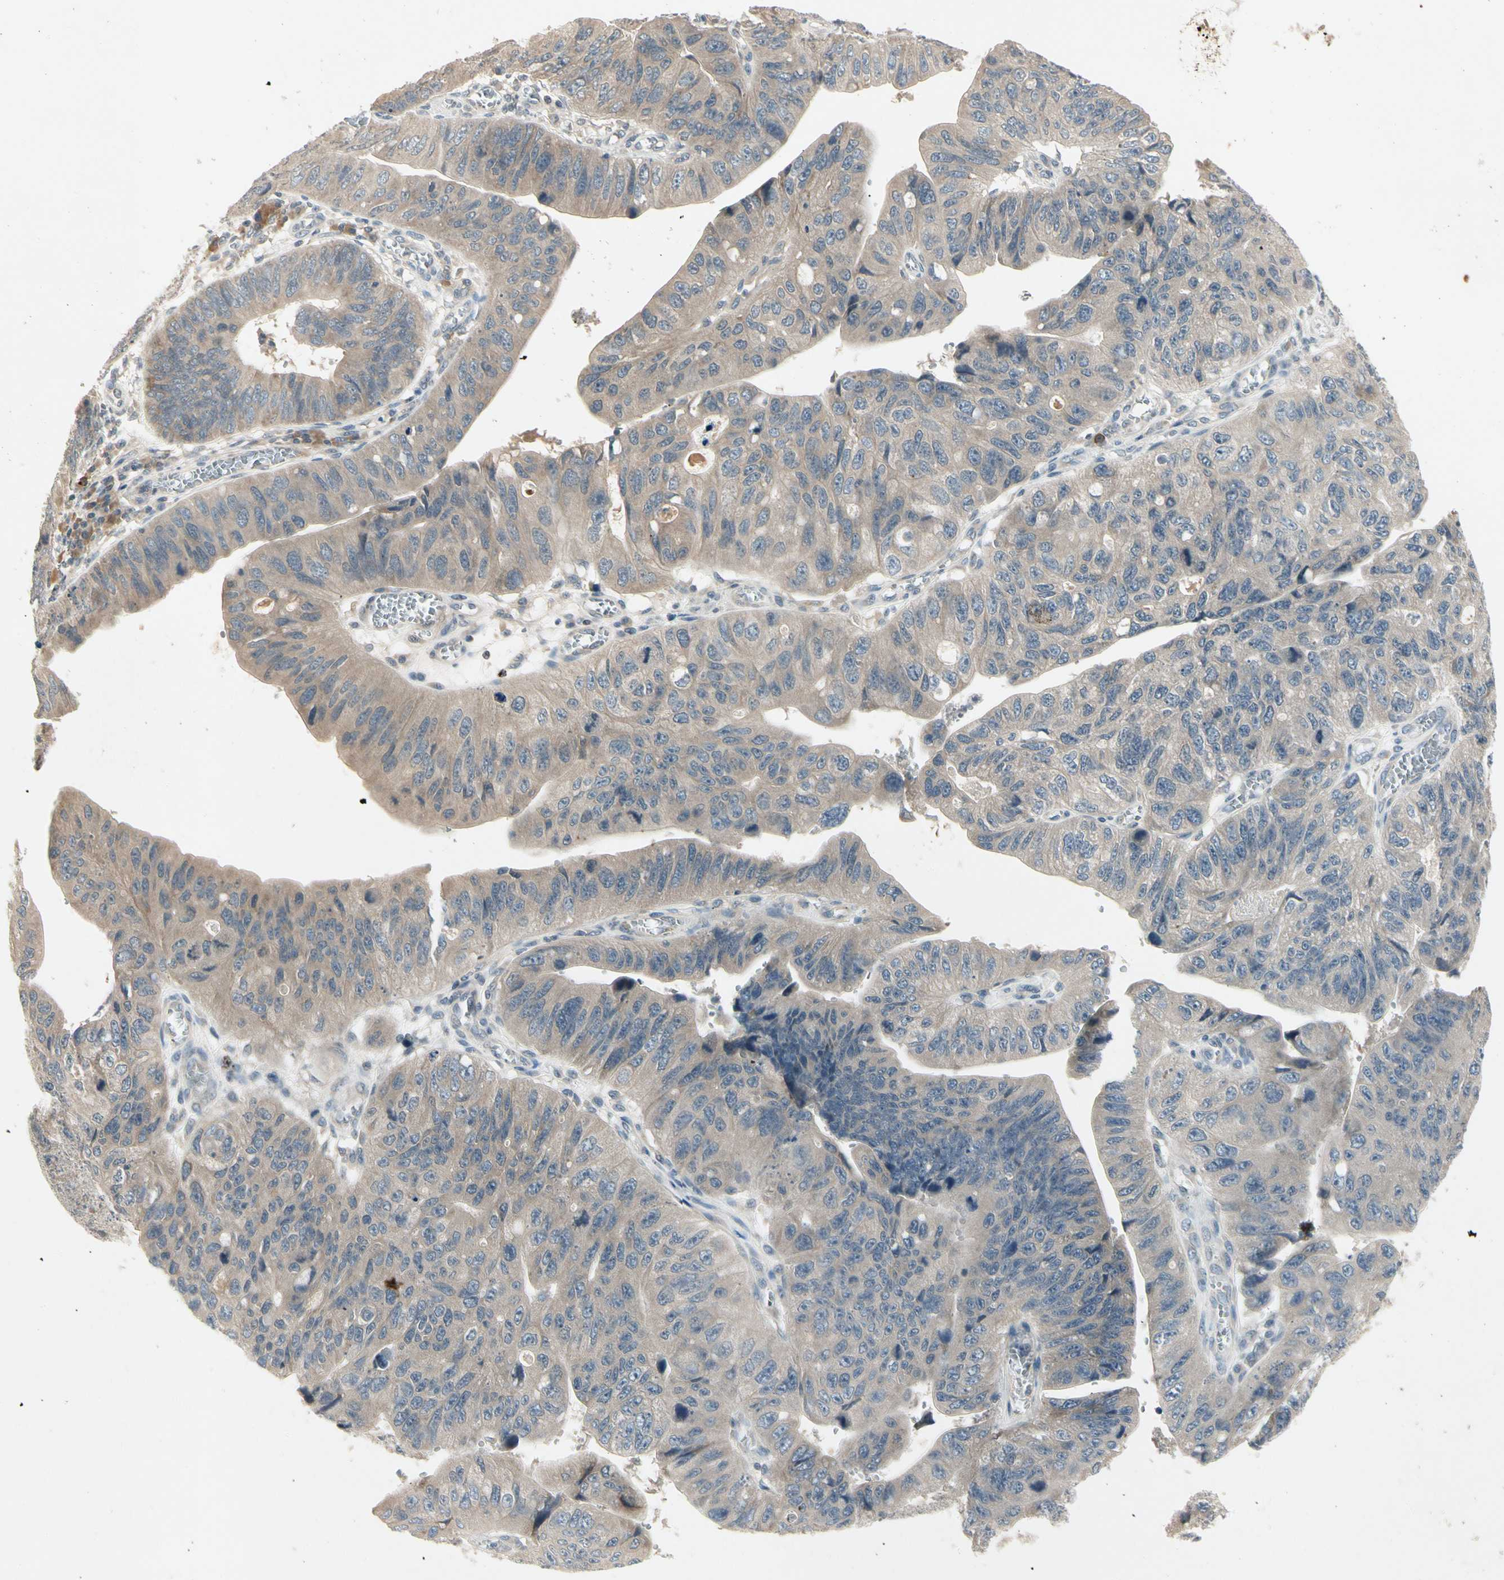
{"staining": {"intensity": "weak", "quantity": ">75%", "location": "cytoplasmic/membranous"}, "tissue": "stomach cancer", "cell_type": "Tumor cells", "image_type": "cancer", "snomed": [{"axis": "morphology", "description": "Adenocarcinoma, NOS"}, {"axis": "topography", "description": "Stomach"}], "caption": "This histopathology image reveals IHC staining of stomach adenocarcinoma, with low weak cytoplasmic/membranous staining in about >75% of tumor cells.", "gene": "CCL4", "patient": {"sex": "male", "age": 59}}